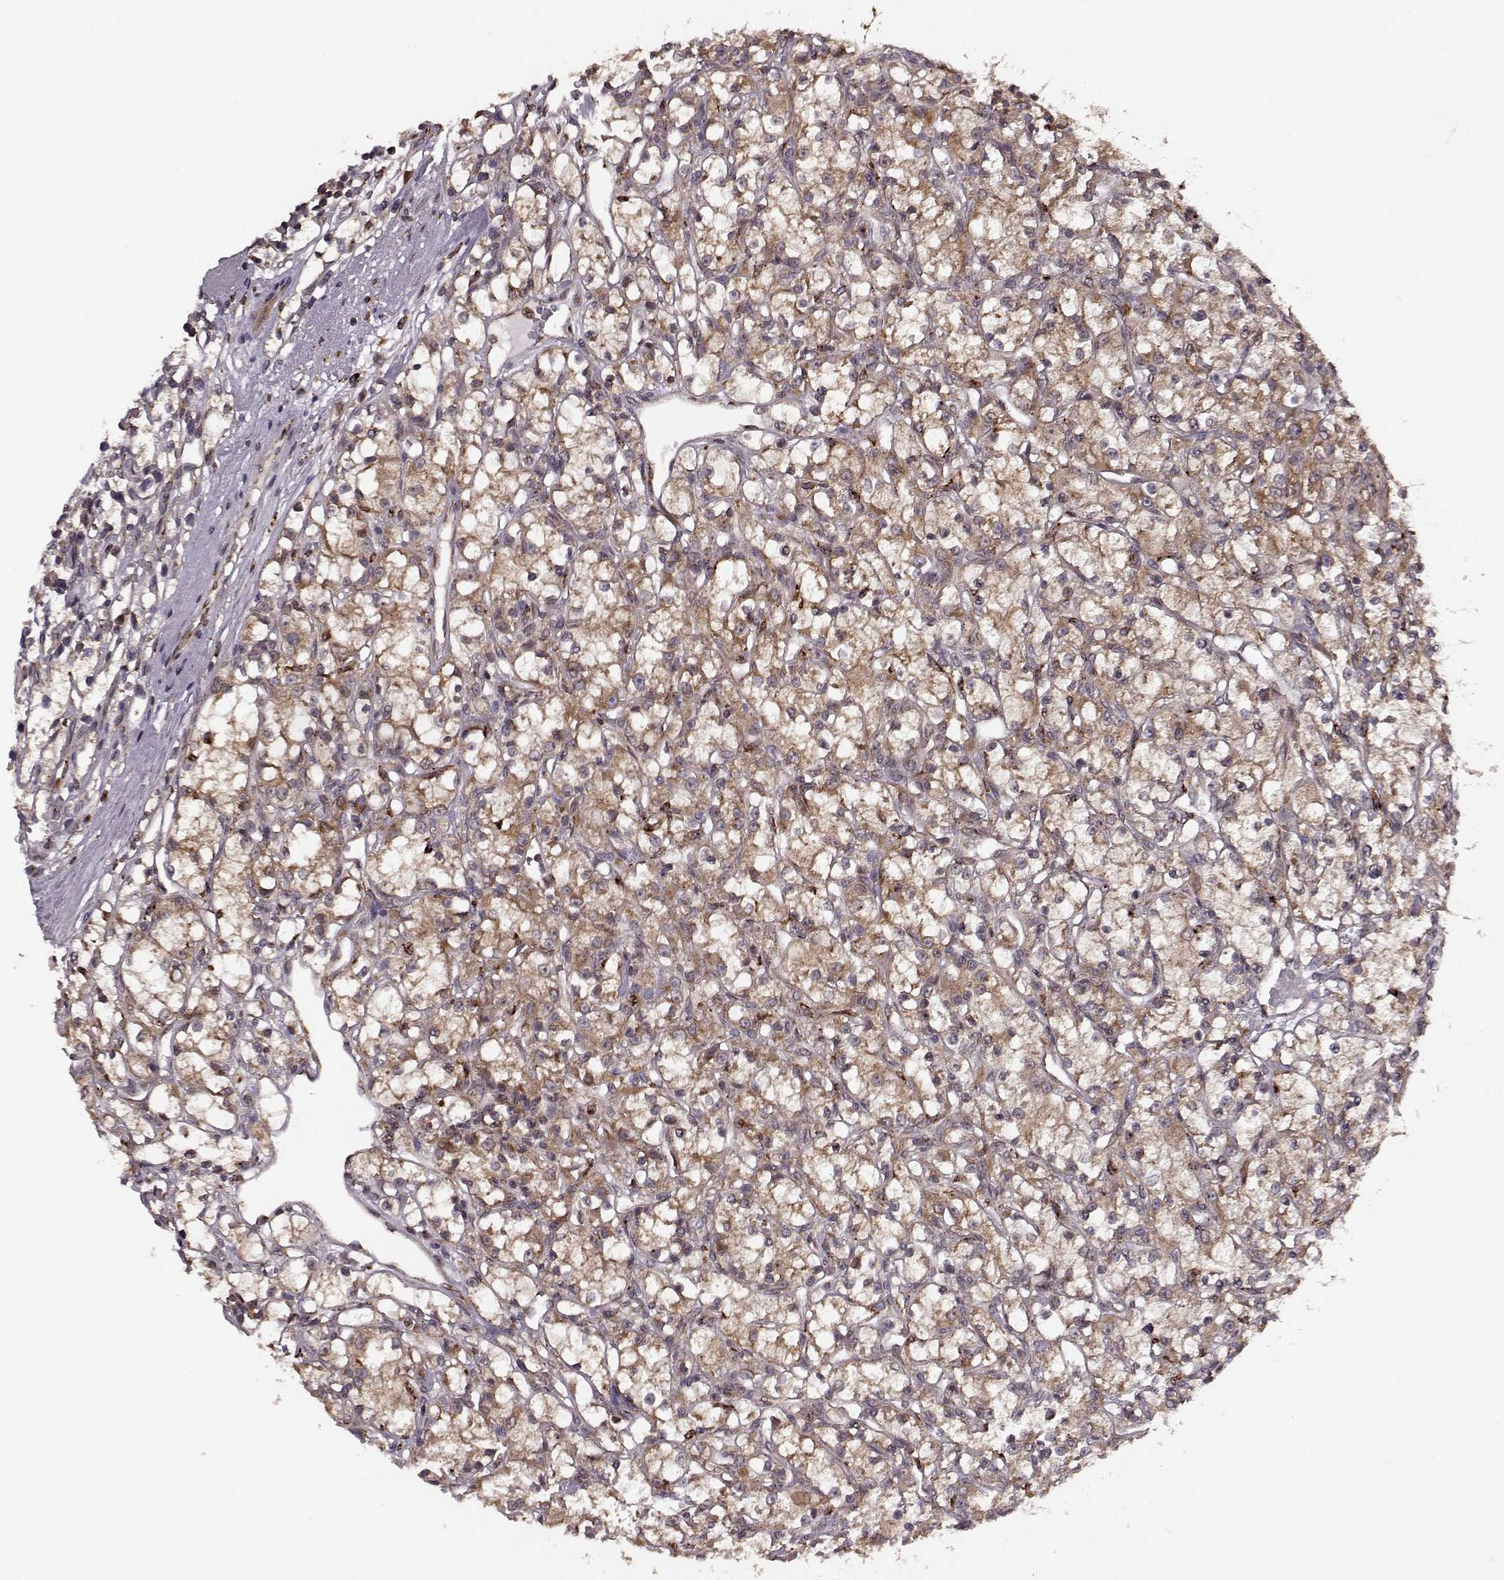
{"staining": {"intensity": "weak", "quantity": ">75%", "location": "cytoplasmic/membranous"}, "tissue": "renal cancer", "cell_type": "Tumor cells", "image_type": "cancer", "snomed": [{"axis": "morphology", "description": "Adenocarcinoma, NOS"}, {"axis": "topography", "description": "Kidney"}], "caption": "DAB immunohistochemical staining of adenocarcinoma (renal) displays weak cytoplasmic/membranous protein expression in about >75% of tumor cells.", "gene": "YIPF5", "patient": {"sex": "female", "age": 59}}